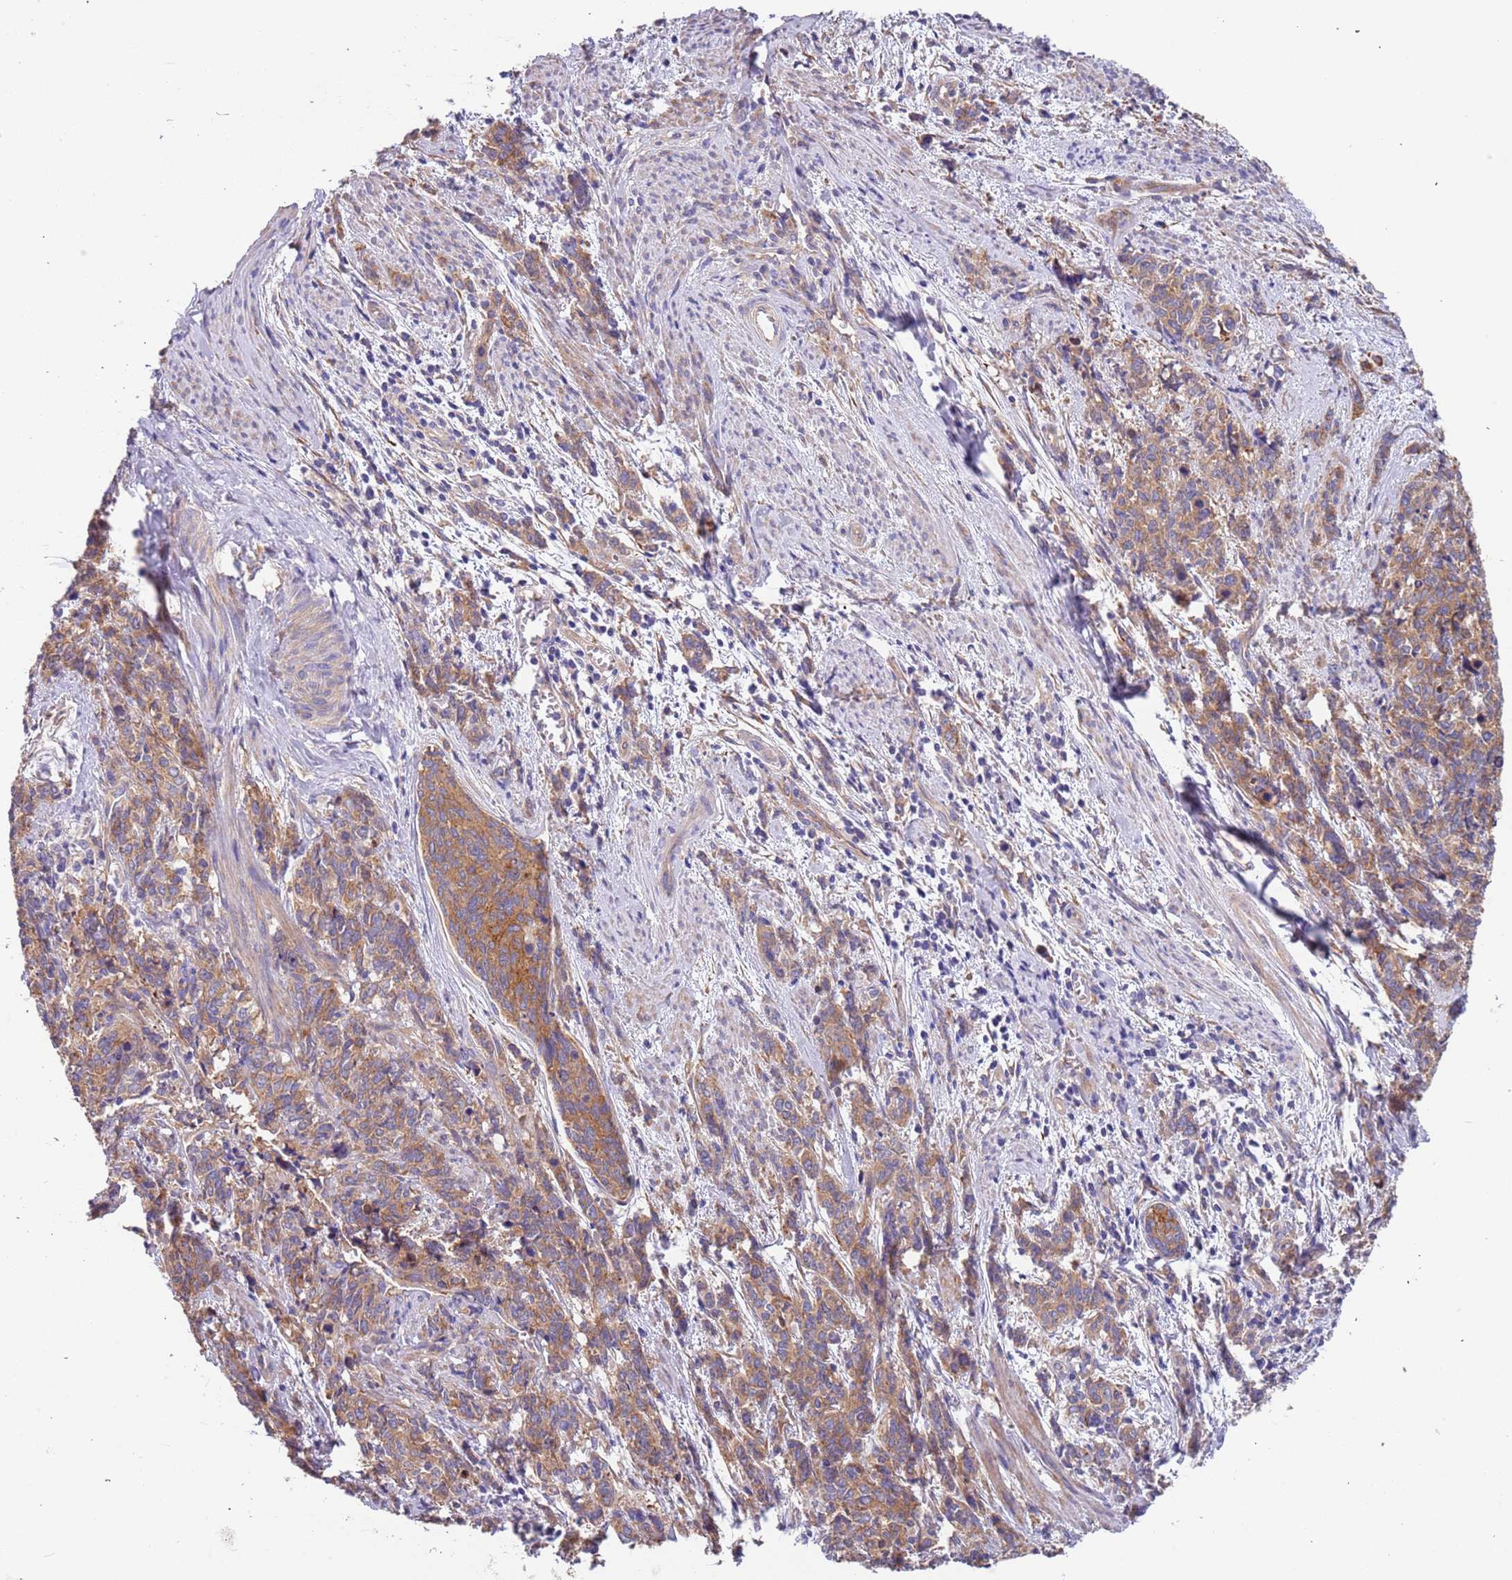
{"staining": {"intensity": "moderate", "quantity": ">75%", "location": "cytoplasmic/membranous"}, "tissue": "cervical cancer", "cell_type": "Tumor cells", "image_type": "cancer", "snomed": [{"axis": "morphology", "description": "Squamous cell carcinoma, NOS"}, {"axis": "topography", "description": "Cervix"}], "caption": "Human cervical cancer (squamous cell carcinoma) stained with a brown dye shows moderate cytoplasmic/membranous positive expression in approximately >75% of tumor cells.", "gene": "LAMB4", "patient": {"sex": "female", "age": 60}}